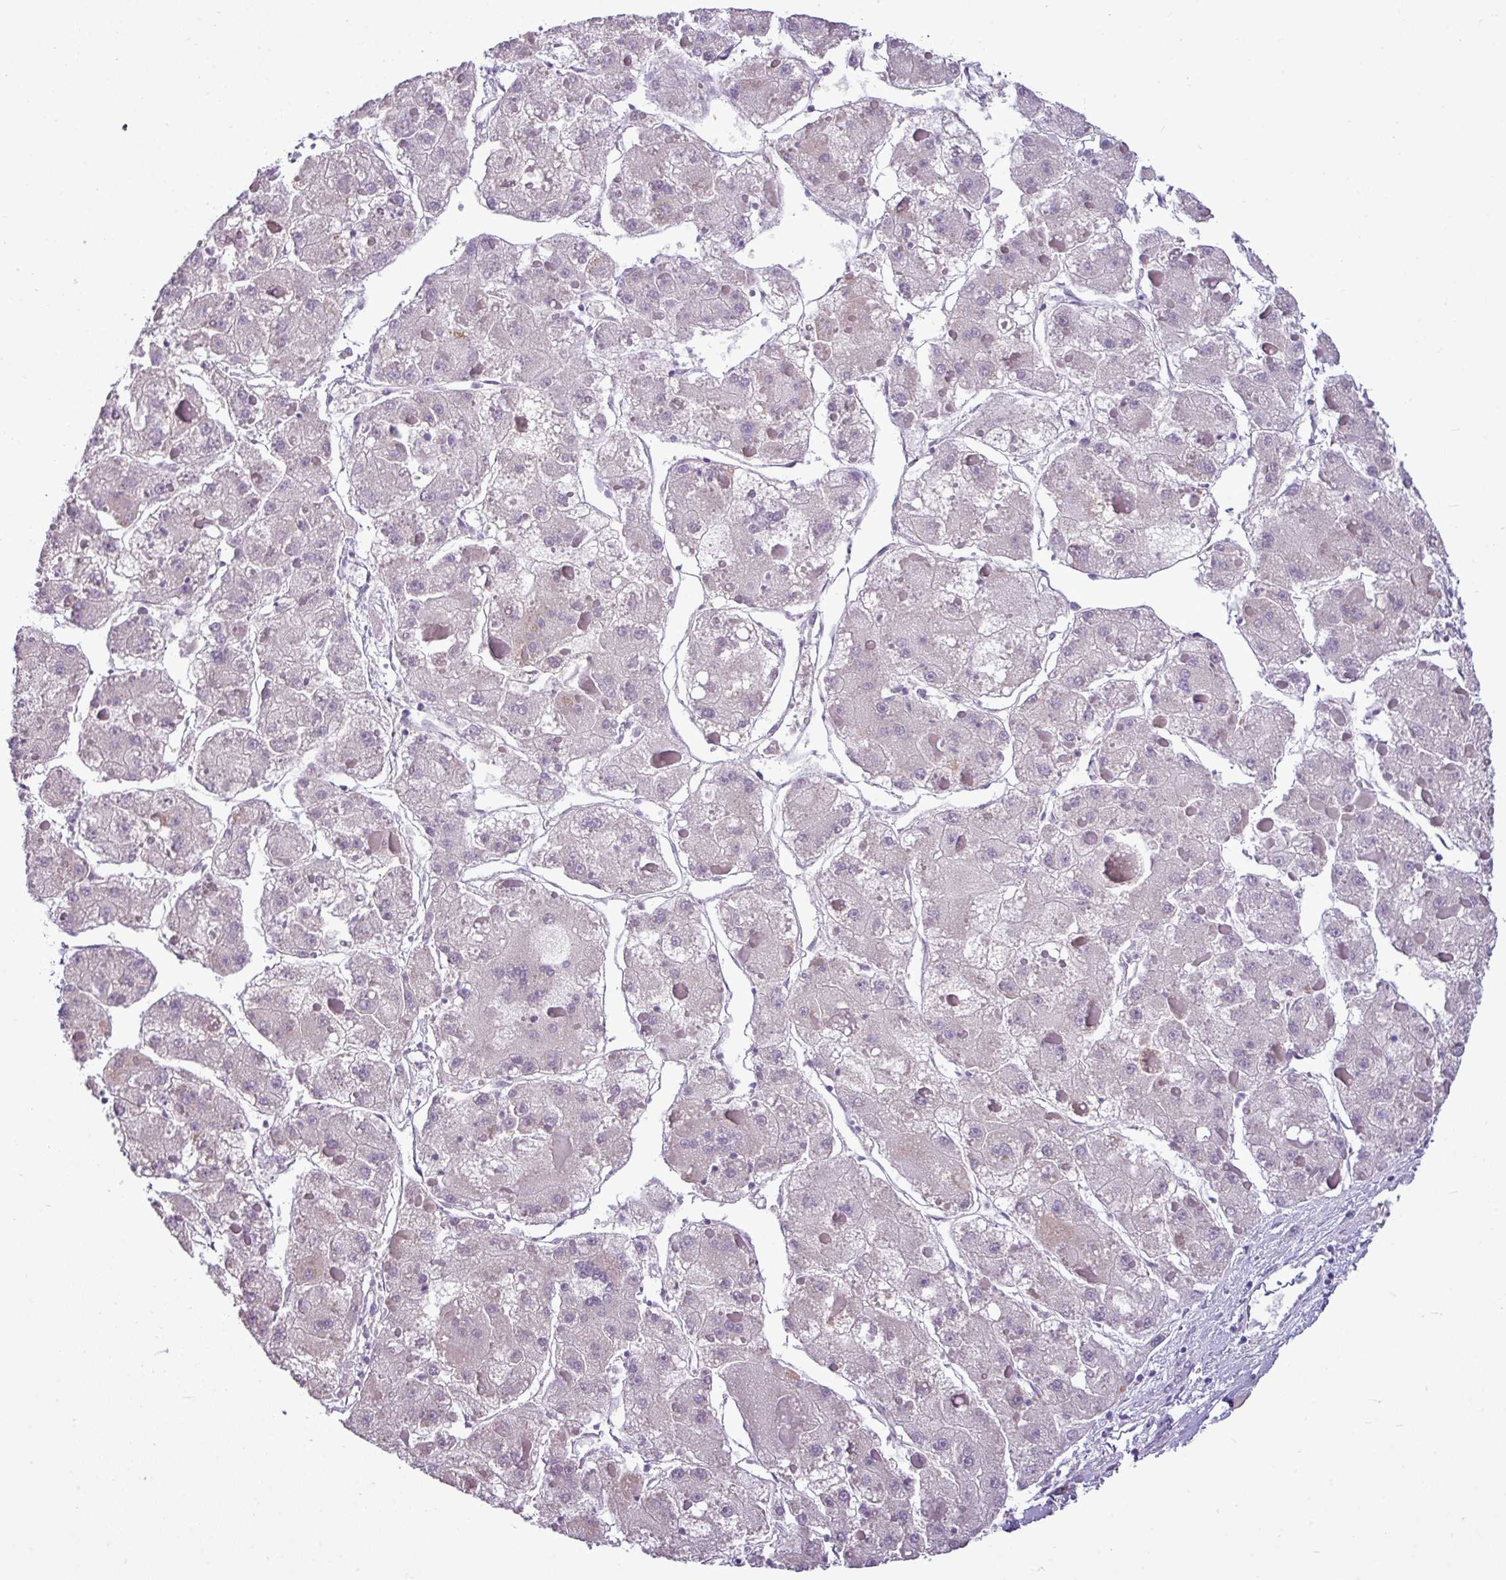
{"staining": {"intensity": "negative", "quantity": "none", "location": "none"}, "tissue": "liver cancer", "cell_type": "Tumor cells", "image_type": "cancer", "snomed": [{"axis": "morphology", "description": "Carcinoma, Hepatocellular, NOS"}, {"axis": "topography", "description": "Liver"}], "caption": "An immunohistochemistry micrograph of hepatocellular carcinoma (liver) is shown. There is no staining in tumor cells of hepatocellular carcinoma (liver).", "gene": "IL17A", "patient": {"sex": "female", "age": 73}}